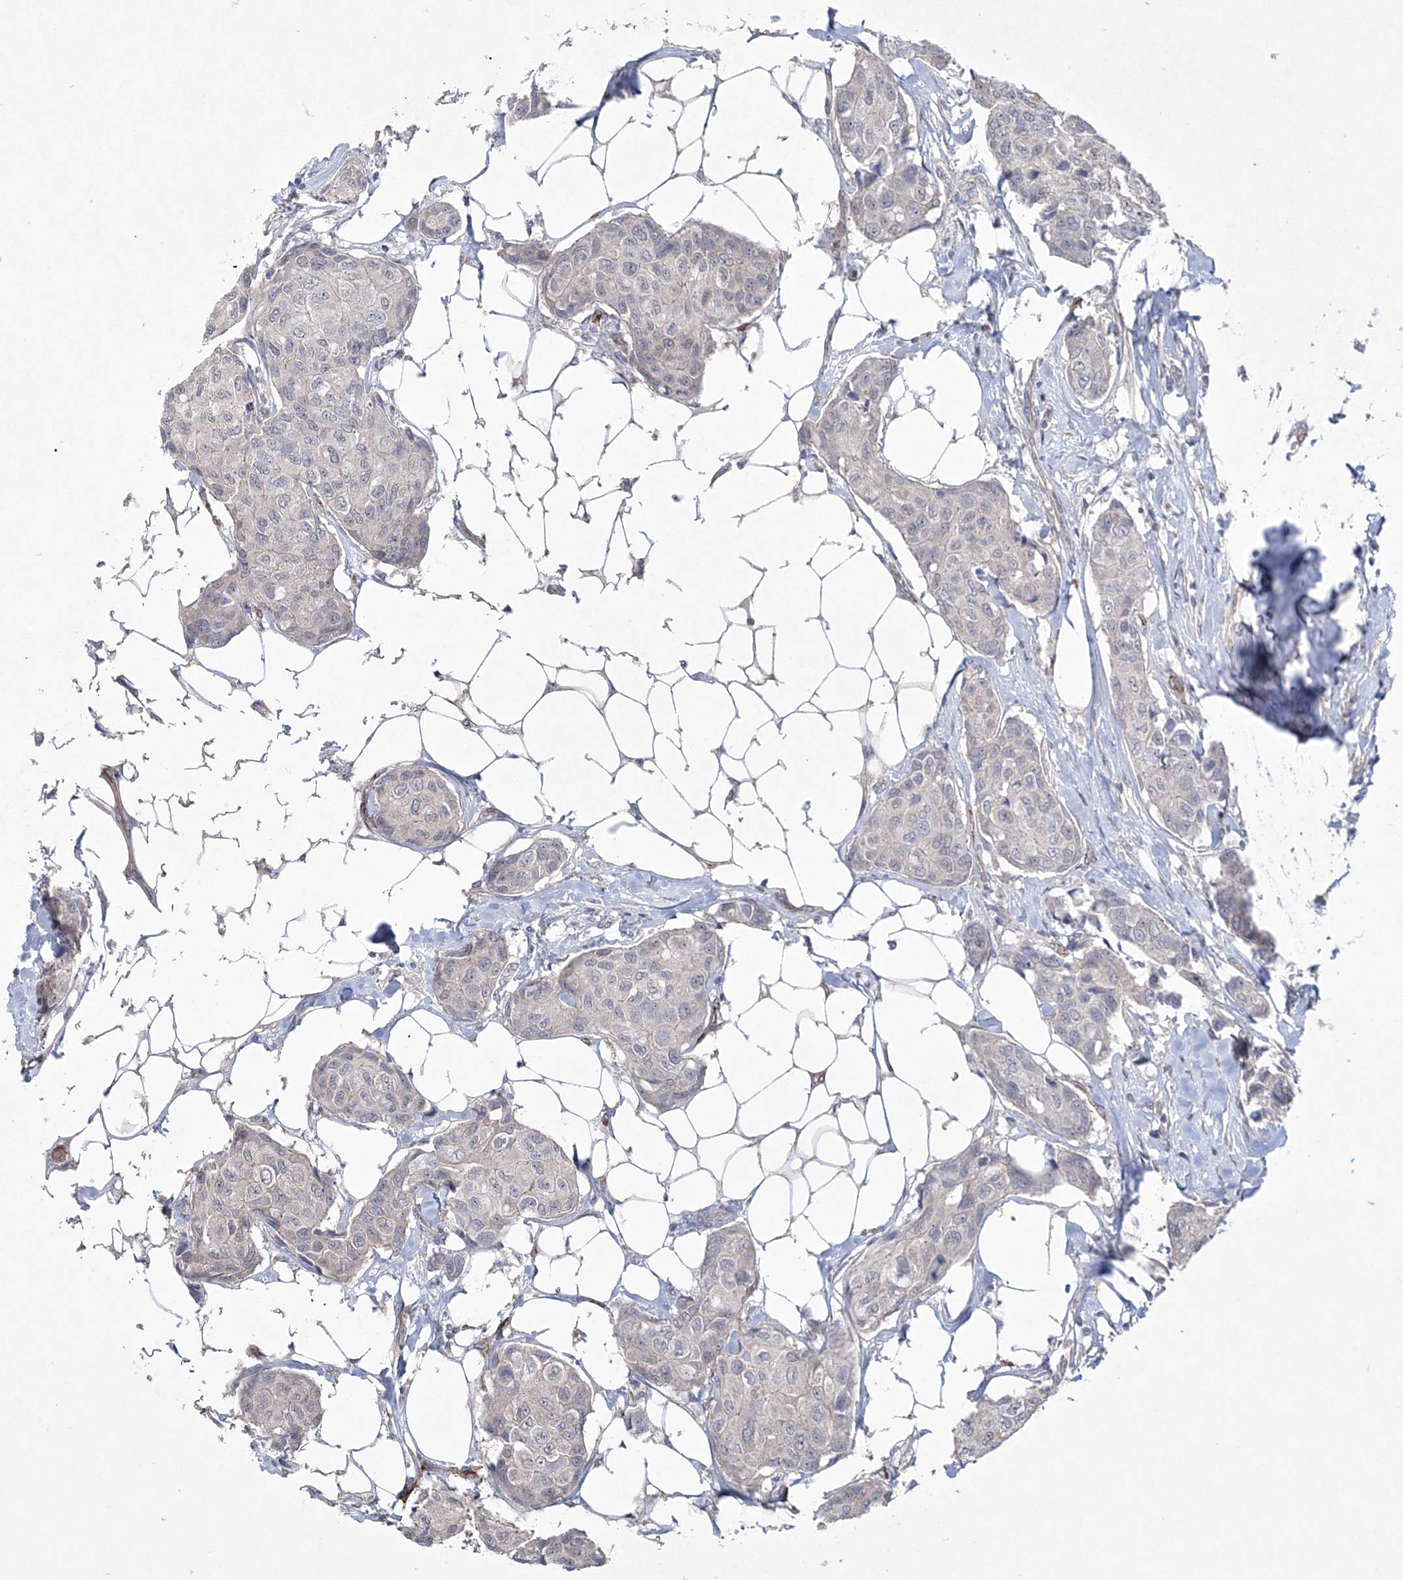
{"staining": {"intensity": "negative", "quantity": "none", "location": "none"}, "tissue": "breast cancer", "cell_type": "Tumor cells", "image_type": "cancer", "snomed": [{"axis": "morphology", "description": "Duct carcinoma"}, {"axis": "topography", "description": "Breast"}], "caption": "Tumor cells are negative for brown protein staining in breast invasive ductal carcinoma.", "gene": "DPCD", "patient": {"sex": "female", "age": 80}}